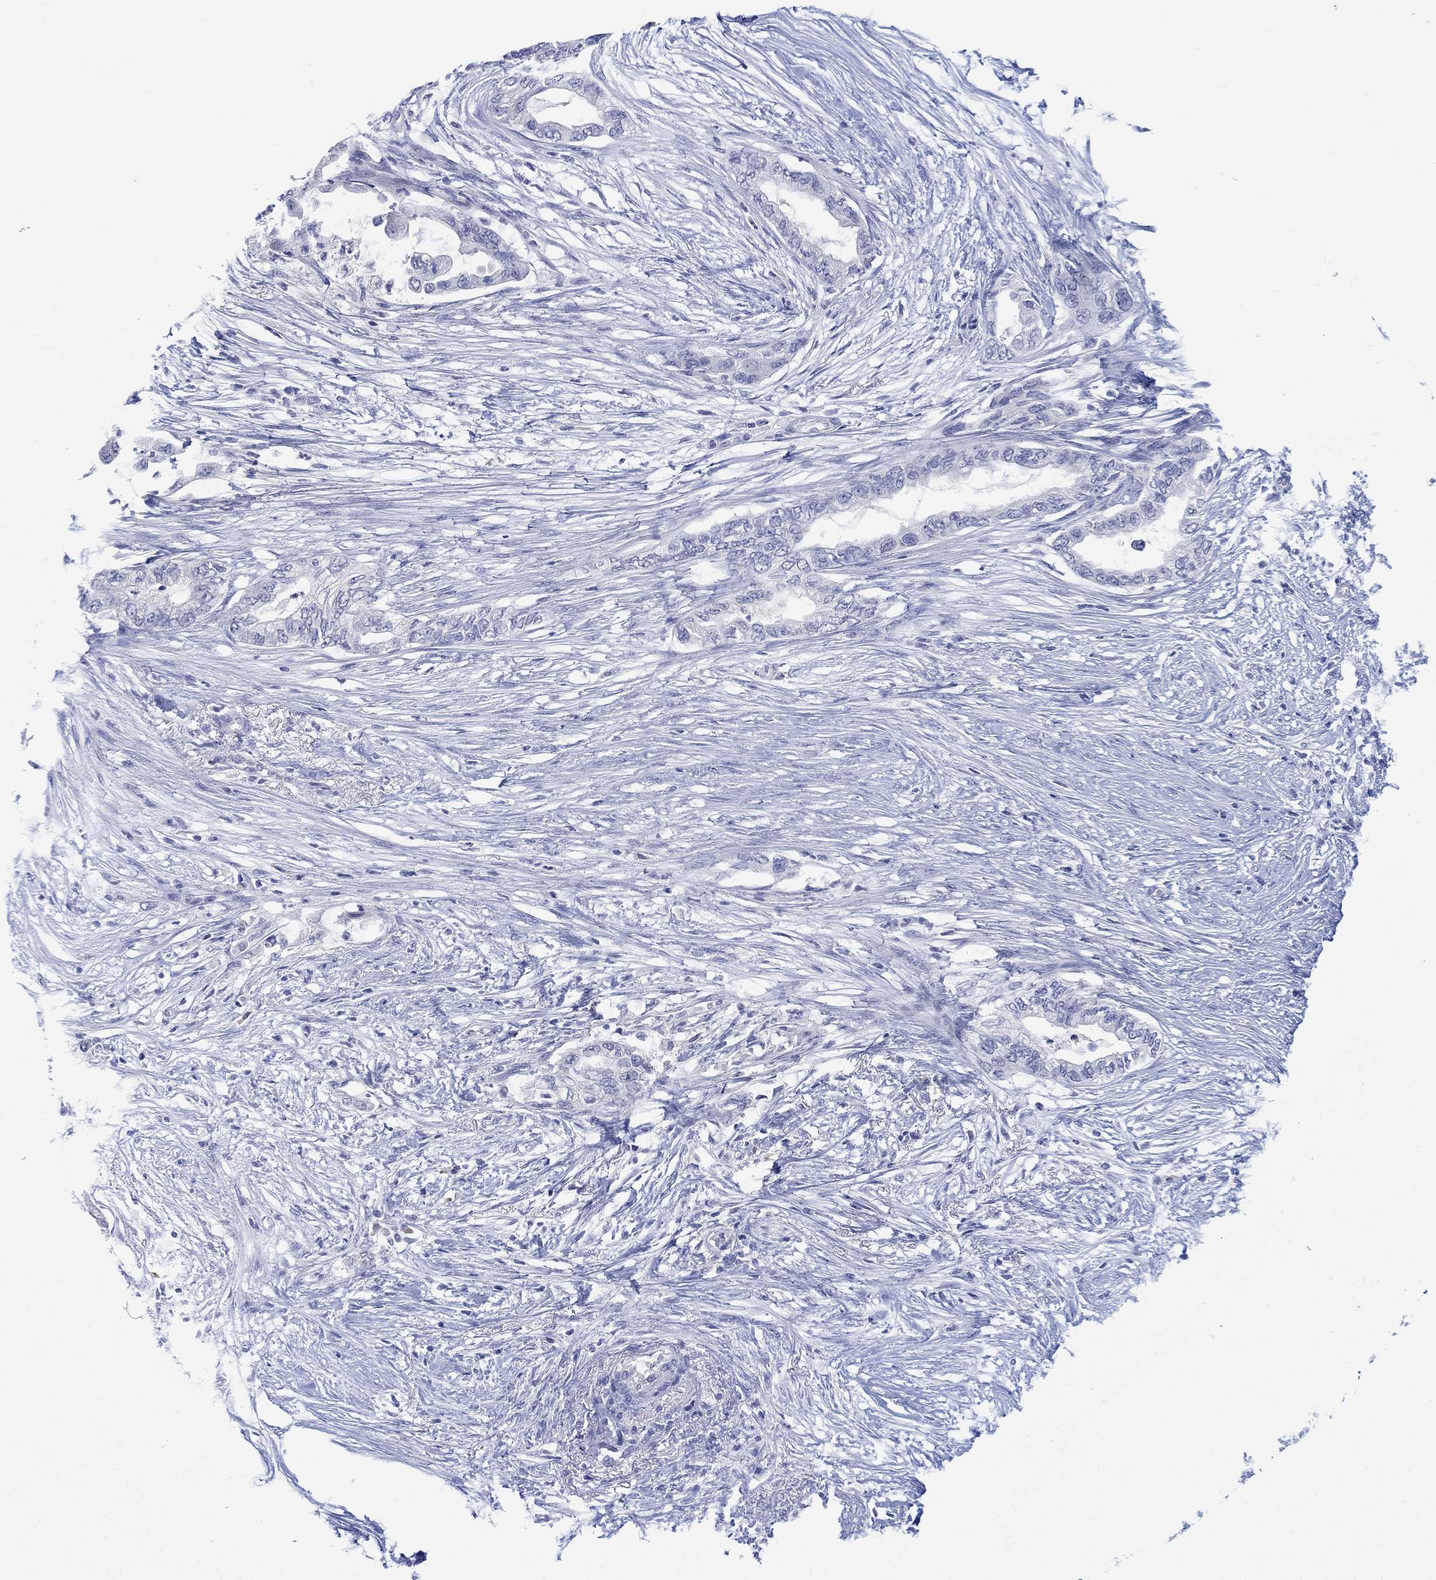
{"staining": {"intensity": "negative", "quantity": "none", "location": "none"}, "tissue": "pancreatic cancer", "cell_type": "Tumor cells", "image_type": "cancer", "snomed": [{"axis": "morphology", "description": "Normal tissue, NOS"}, {"axis": "morphology", "description": "Adenocarcinoma, NOS"}, {"axis": "topography", "description": "Pancreas"}, {"axis": "topography", "description": "Duodenum"}], "caption": "Immunohistochemistry image of neoplastic tissue: human adenocarcinoma (pancreatic) stained with DAB demonstrates no significant protein staining in tumor cells.", "gene": "DLK1", "patient": {"sex": "female", "age": 60}}